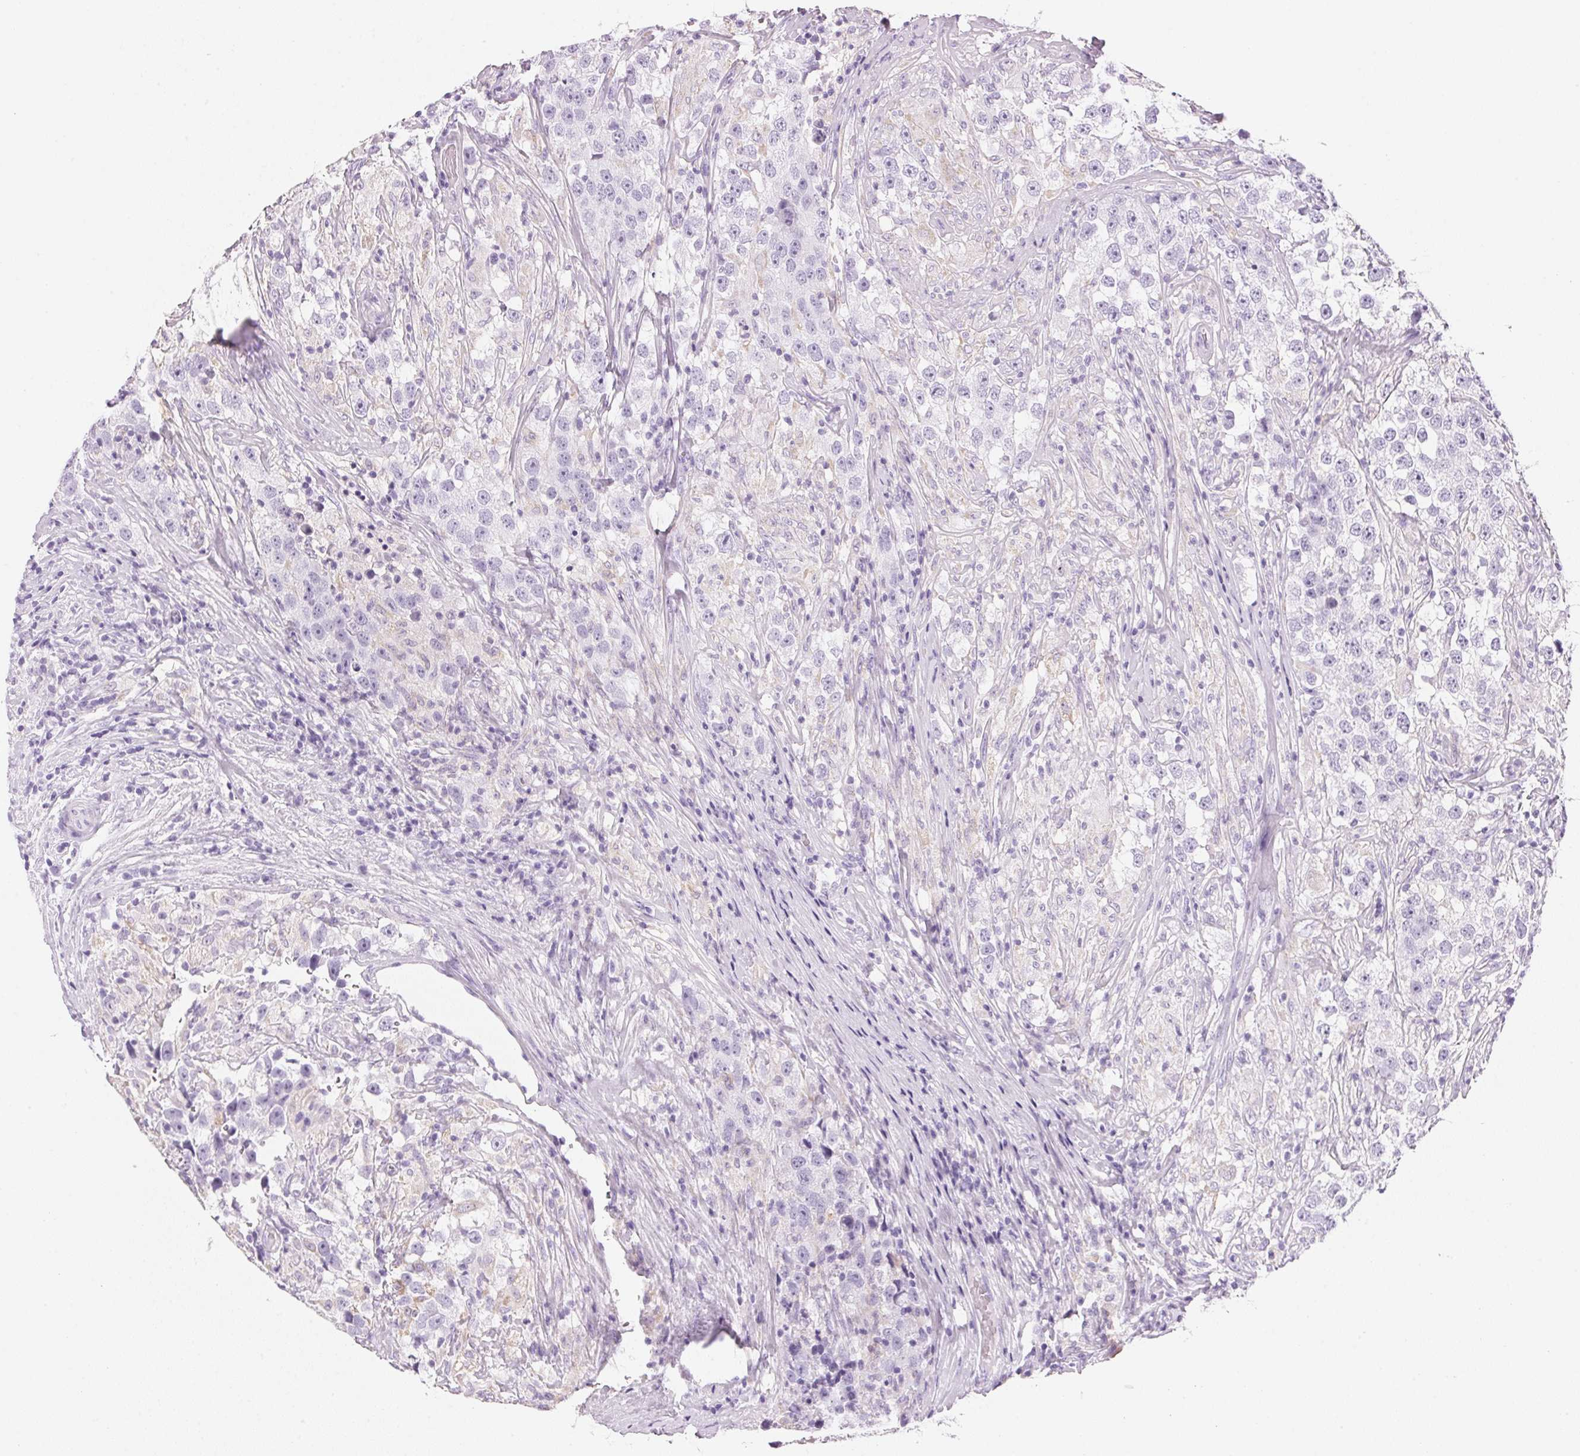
{"staining": {"intensity": "negative", "quantity": "none", "location": "none"}, "tissue": "testis cancer", "cell_type": "Tumor cells", "image_type": "cancer", "snomed": [{"axis": "morphology", "description": "Seminoma, NOS"}, {"axis": "topography", "description": "Testis"}], "caption": "IHC image of human testis cancer stained for a protein (brown), which reveals no positivity in tumor cells. Brightfield microscopy of immunohistochemistry (IHC) stained with DAB (3,3'-diaminobenzidine) (brown) and hematoxylin (blue), captured at high magnification.", "gene": "IGFBP1", "patient": {"sex": "male", "age": 46}}